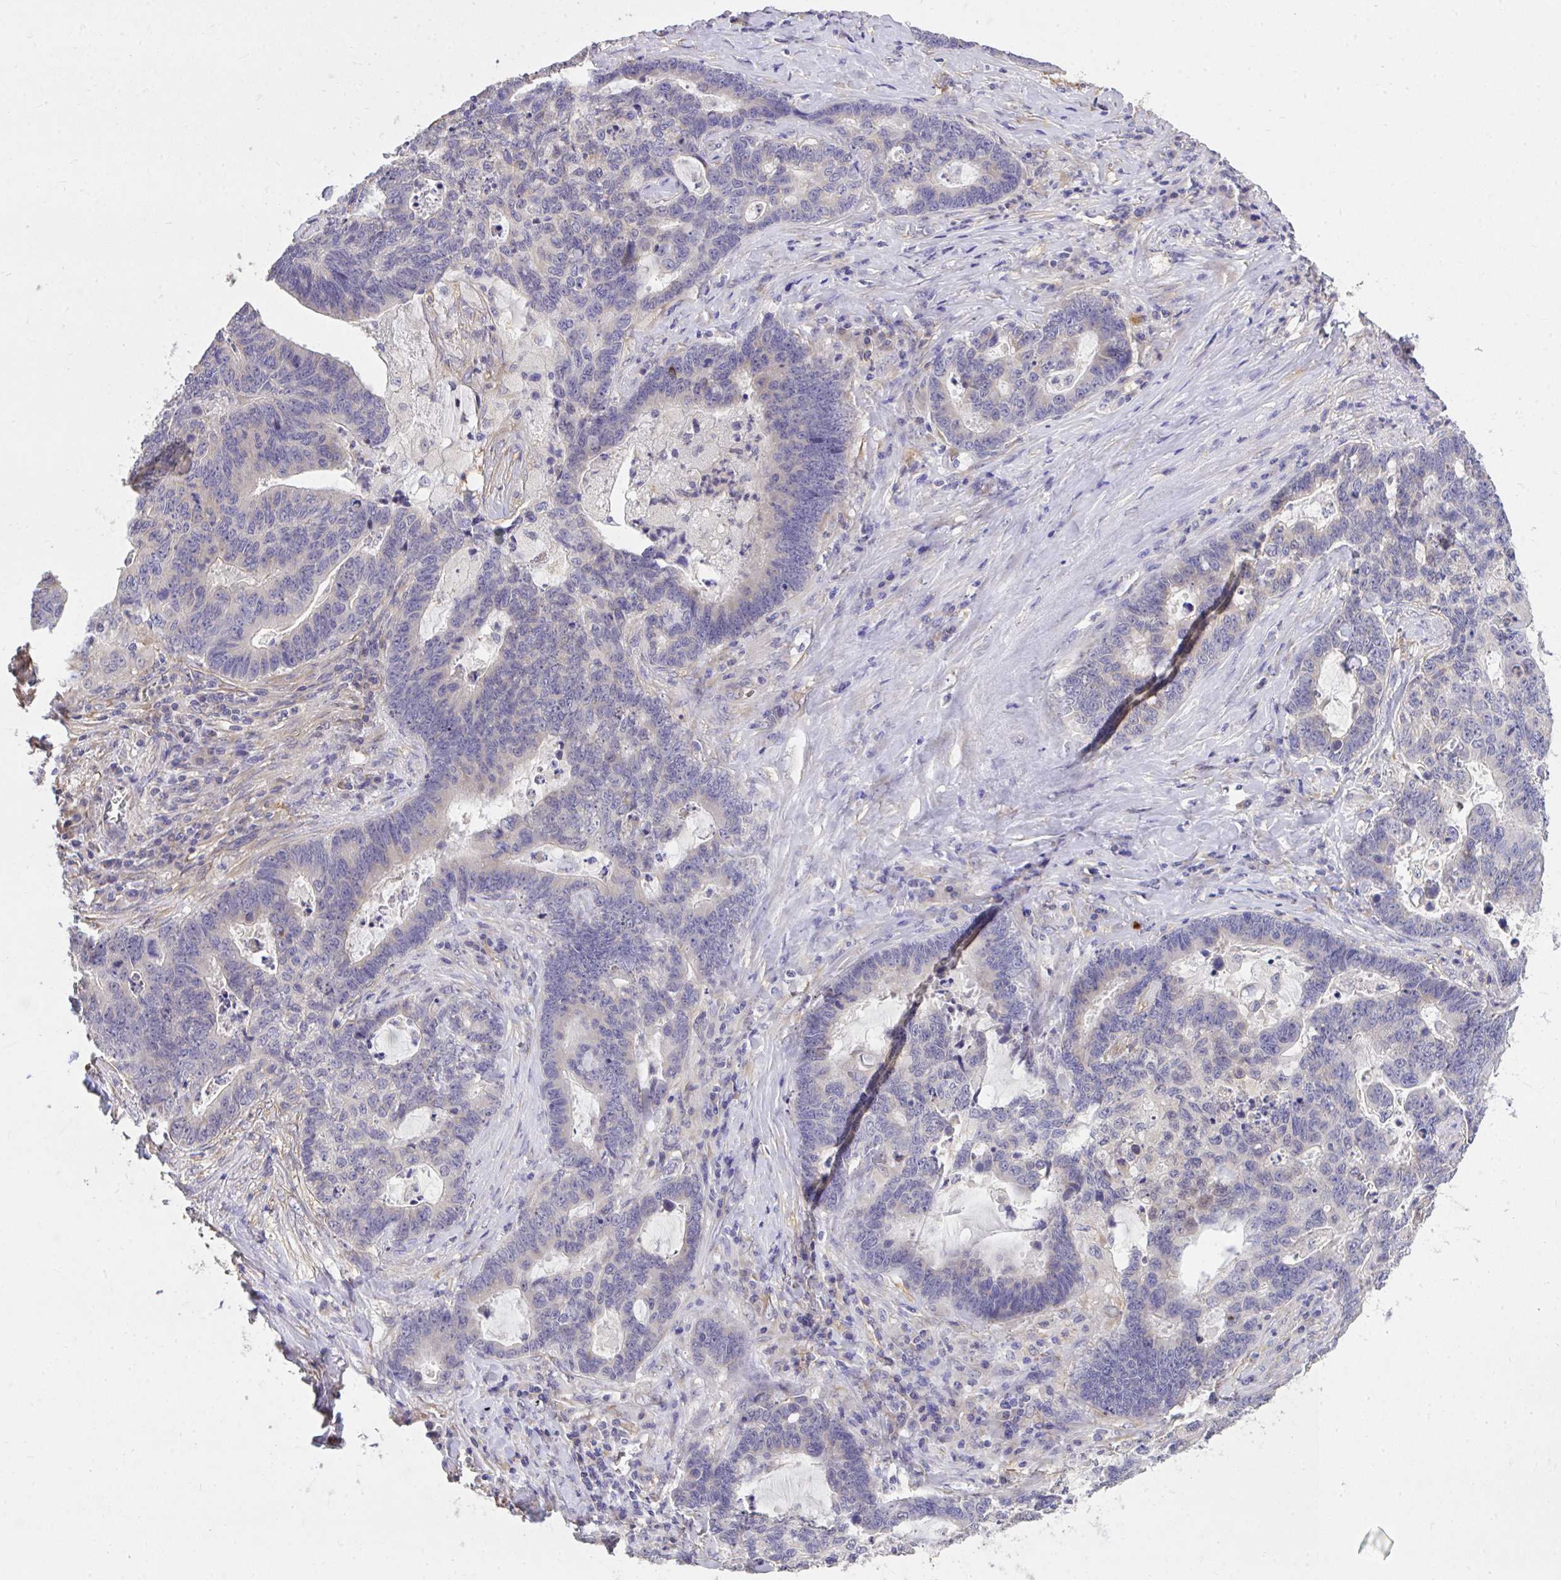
{"staining": {"intensity": "weak", "quantity": "<25%", "location": "cytoplasmic/membranous"}, "tissue": "lung cancer", "cell_type": "Tumor cells", "image_type": "cancer", "snomed": [{"axis": "morphology", "description": "Aneuploidy"}, {"axis": "morphology", "description": "Adenocarcinoma, NOS"}, {"axis": "morphology", "description": "Adenocarcinoma primary or metastatic"}, {"axis": "topography", "description": "Lung"}], "caption": "This histopathology image is of lung cancer stained with immunohistochemistry (IHC) to label a protein in brown with the nuclei are counter-stained blue. There is no expression in tumor cells.", "gene": "MPC2", "patient": {"sex": "female", "age": 75}}